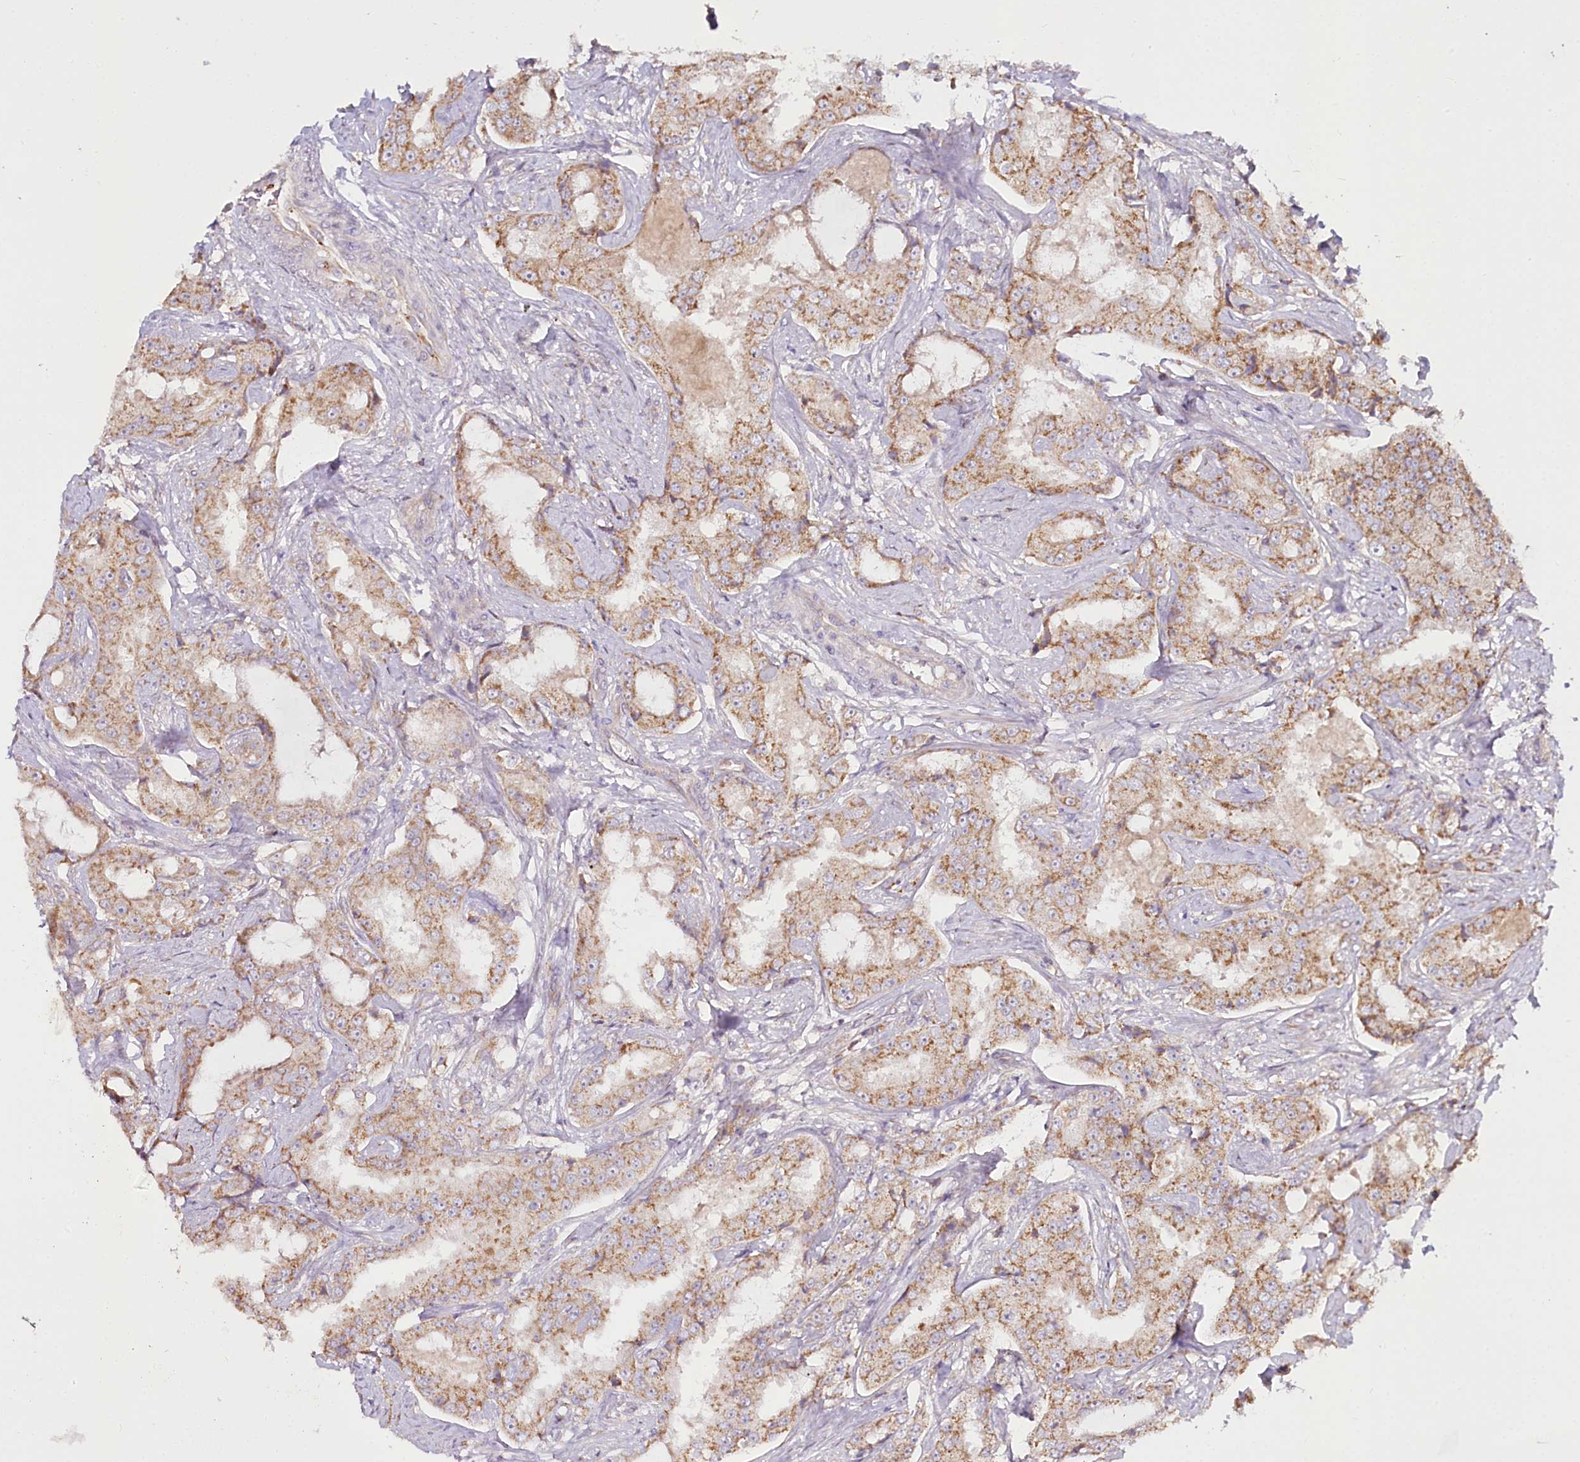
{"staining": {"intensity": "moderate", "quantity": ">75%", "location": "cytoplasmic/membranous"}, "tissue": "prostate cancer", "cell_type": "Tumor cells", "image_type": "cancer", "snomed": [{"axis": "morphology", "description": "Adenocarcinoma, High grade"}, {"axis": "topography", "description": "Prostate"}], "caption": "Tumor cells demonstrate medium levels of moderate cytoplasmic/membranous positivity in about >75% of cells in human prostate cancer (adenocarcinoma (high-grade)).", "gene": "ACOX2", "patient": {"sex": "male", "age": 73}}